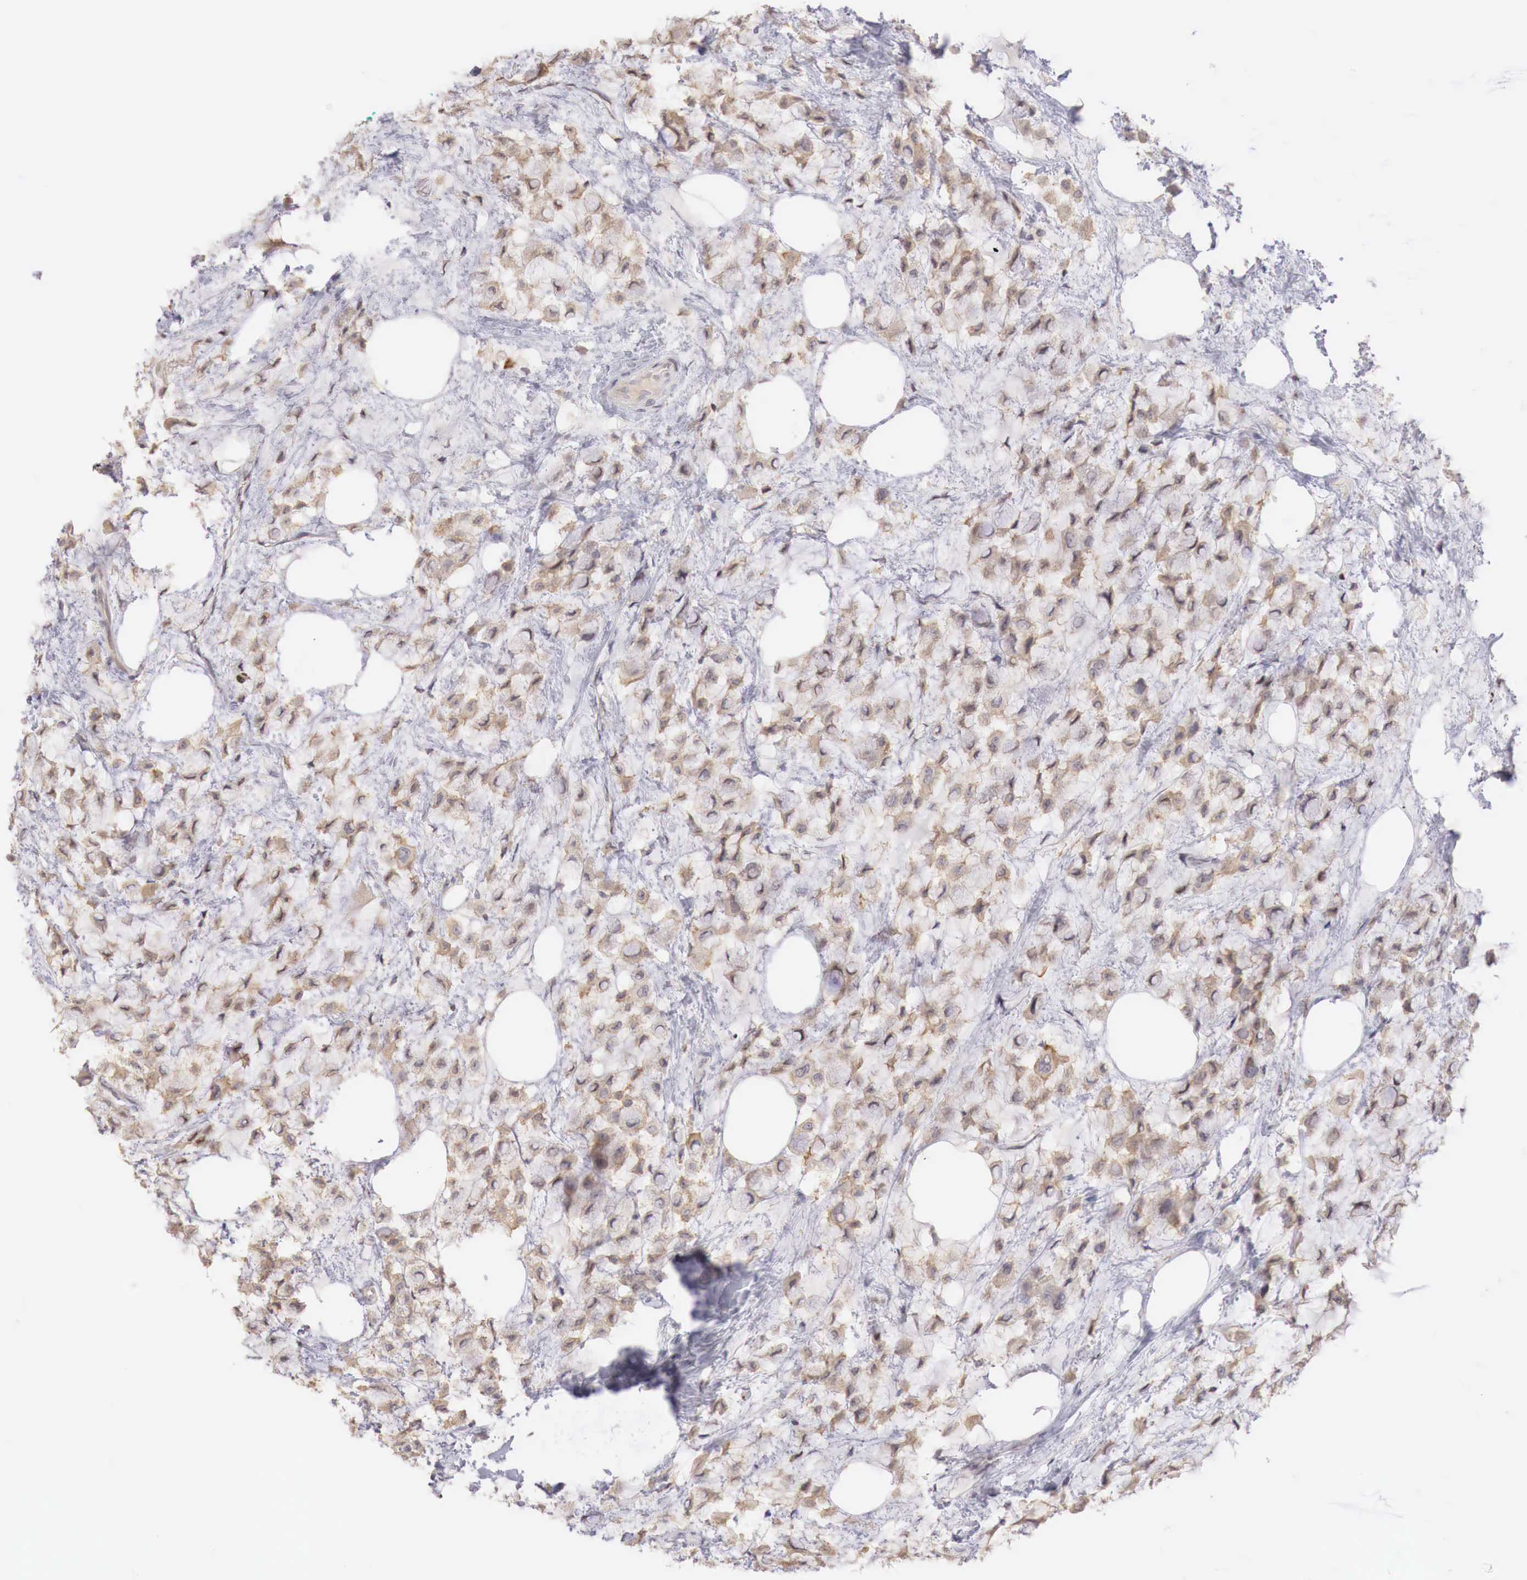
{"staining": {"intensity": "moderate", "quantity": ">75%", "location": "cytoplasmic/membranous"}, "tissue": "breast cancer", "cell_type": "Tumor cells", "image_type": "cancer", "snomed": [{"axis": "morphology", "description": "Lobular carcinoma"}, {"axis": "topography", "description": "Breast"}], "caption": "DAB (3,3'-diaminobenzidine) immunohistochemical staining of breast cancer reveals moderate cytoplasmic/membranous protein staining in approximately >75% of tumor cells.", "gene": "TBC1D9", "patient": {"sex": "female", "age": 85}}